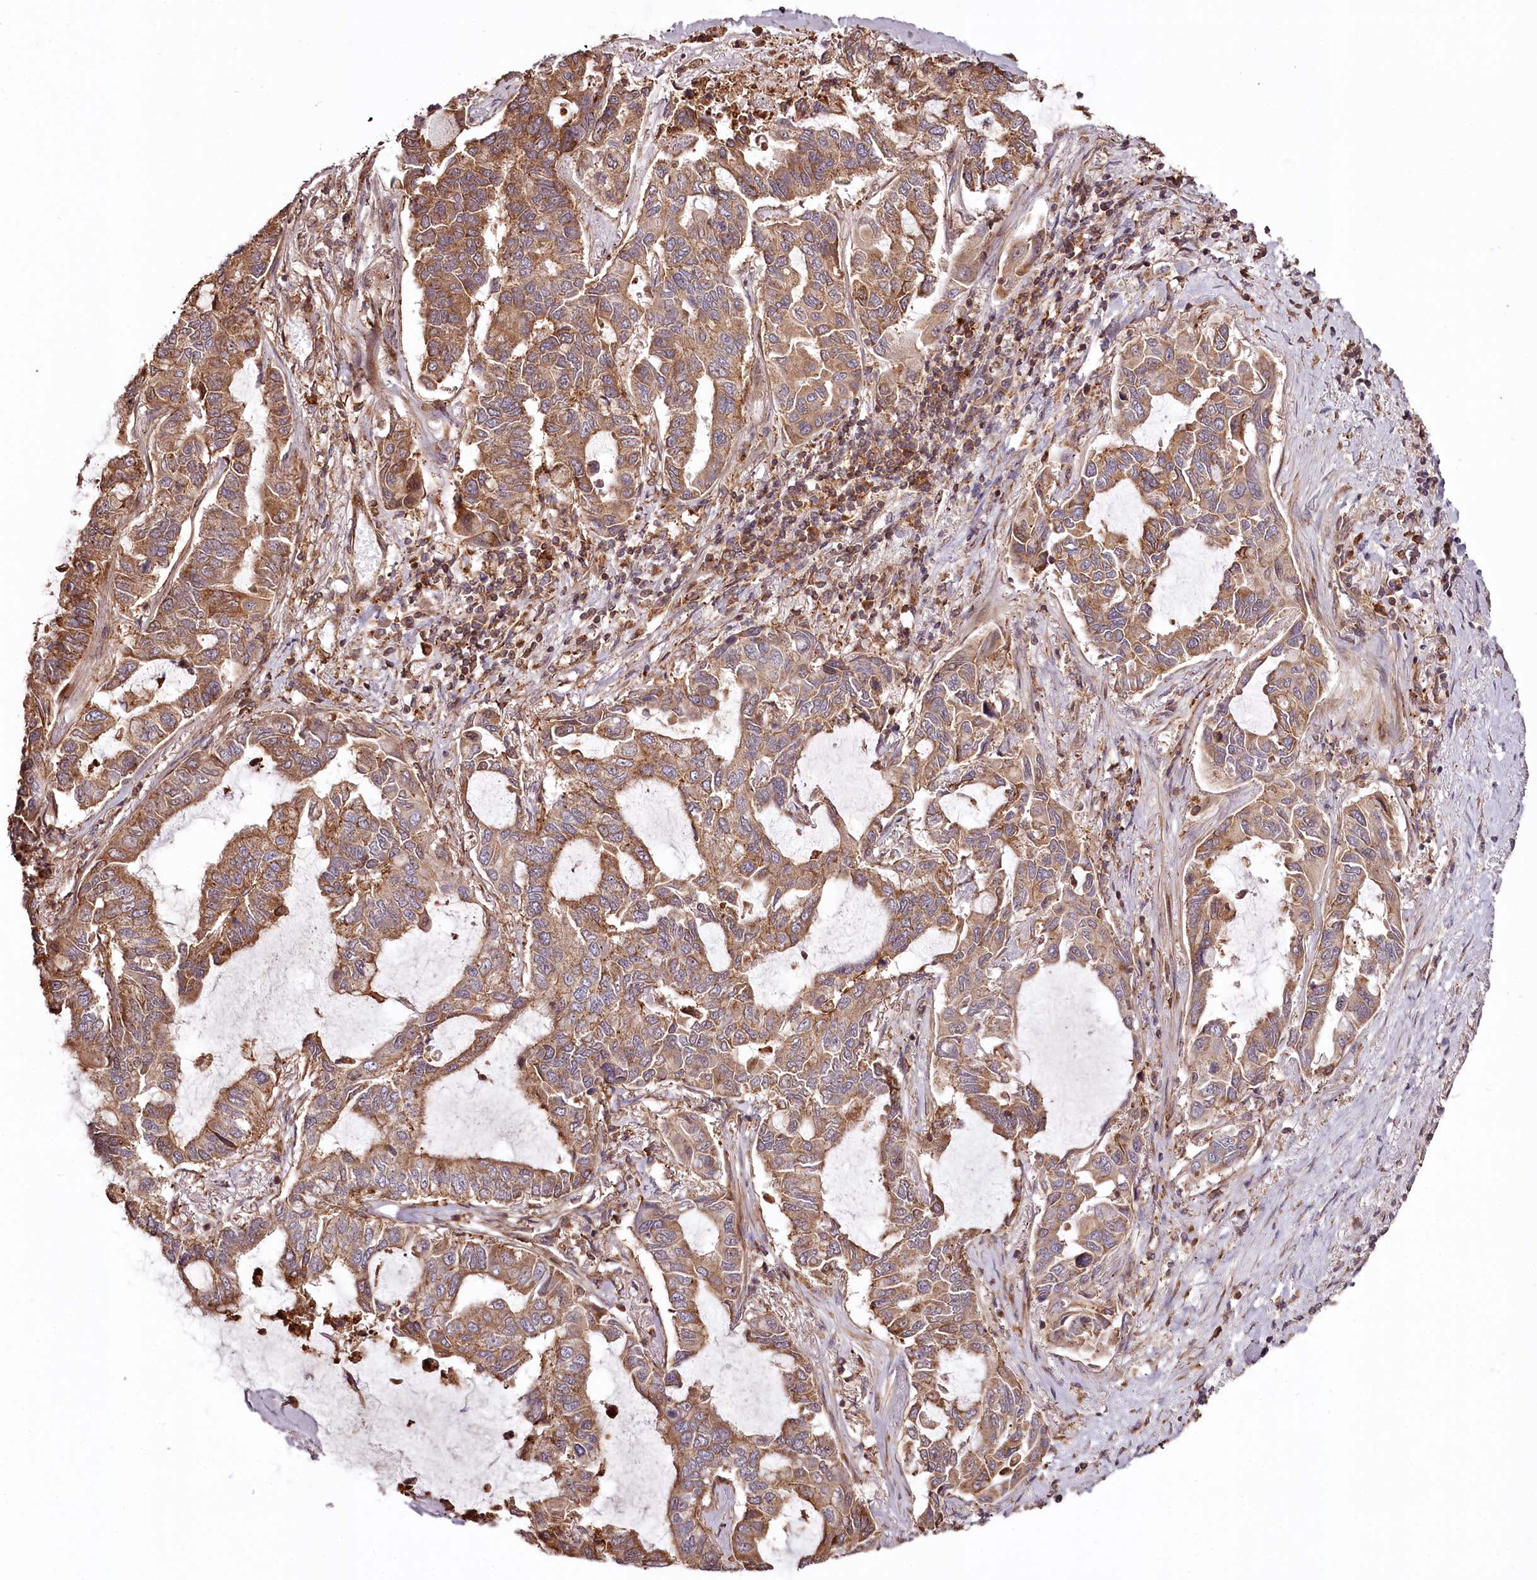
{"staining": {"intensity": "moderate", "quantity": ">75%", "location": "cytoplasmic/membranous"}, "tissue": "lung cancer", "cell_type": "Tumor cells", "image_type": "cancer", "snomed": [{"axis": "morphology", "description": "Adenocarcinoma, NOS"}, {"axis": "topography", "description": "Lung"}], "caption": "Protein expression analysis of lung adenocarcinoma displays moderate cytoplasmic/membranous staining in about >75% of tumor cells.", "gene": "KIF14", "patient": {"sex": "male", "age": 64}}